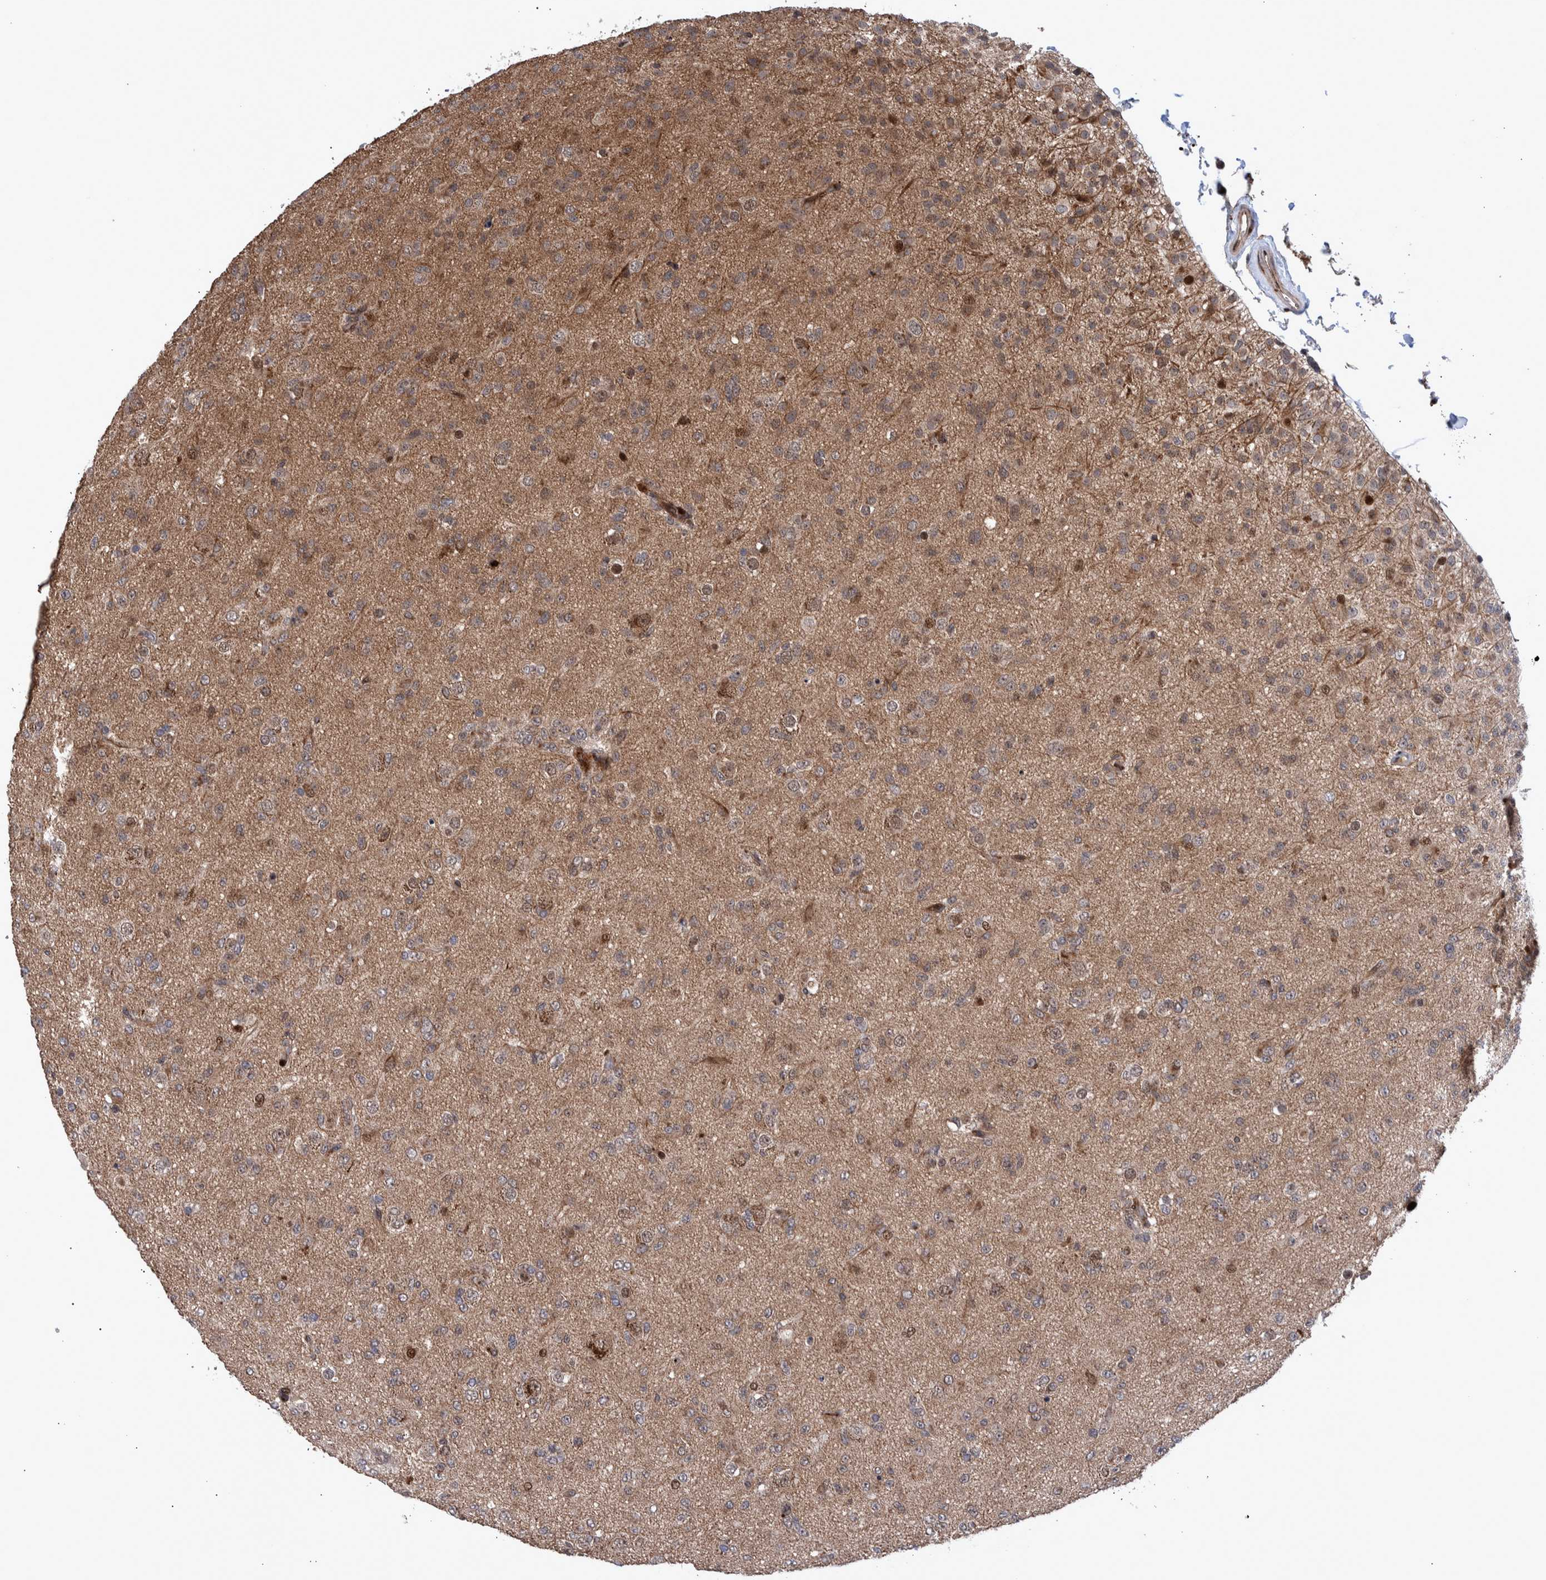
{"staining": {"intensity": "weak", "quantity": ">75%", "location": "cytoplasmic/membranous"}, "tissue": "glioma", "cell_type": "Tumor cells", "image_type": "cancer", "snomed": [{"axis": "morphology", "description": "Glioma, malignant, Low grade"}, {"axis": "topography", "description": "Brain"}], "caption": "Human malignant glioma (low-grade) stained for a protein (brown) shows weak cytoplasmic/membranous positive positivity in approximately >75% of tumor cells.", "gene": "SHISA6", "patient": {"sex": "male", "age": 65}}